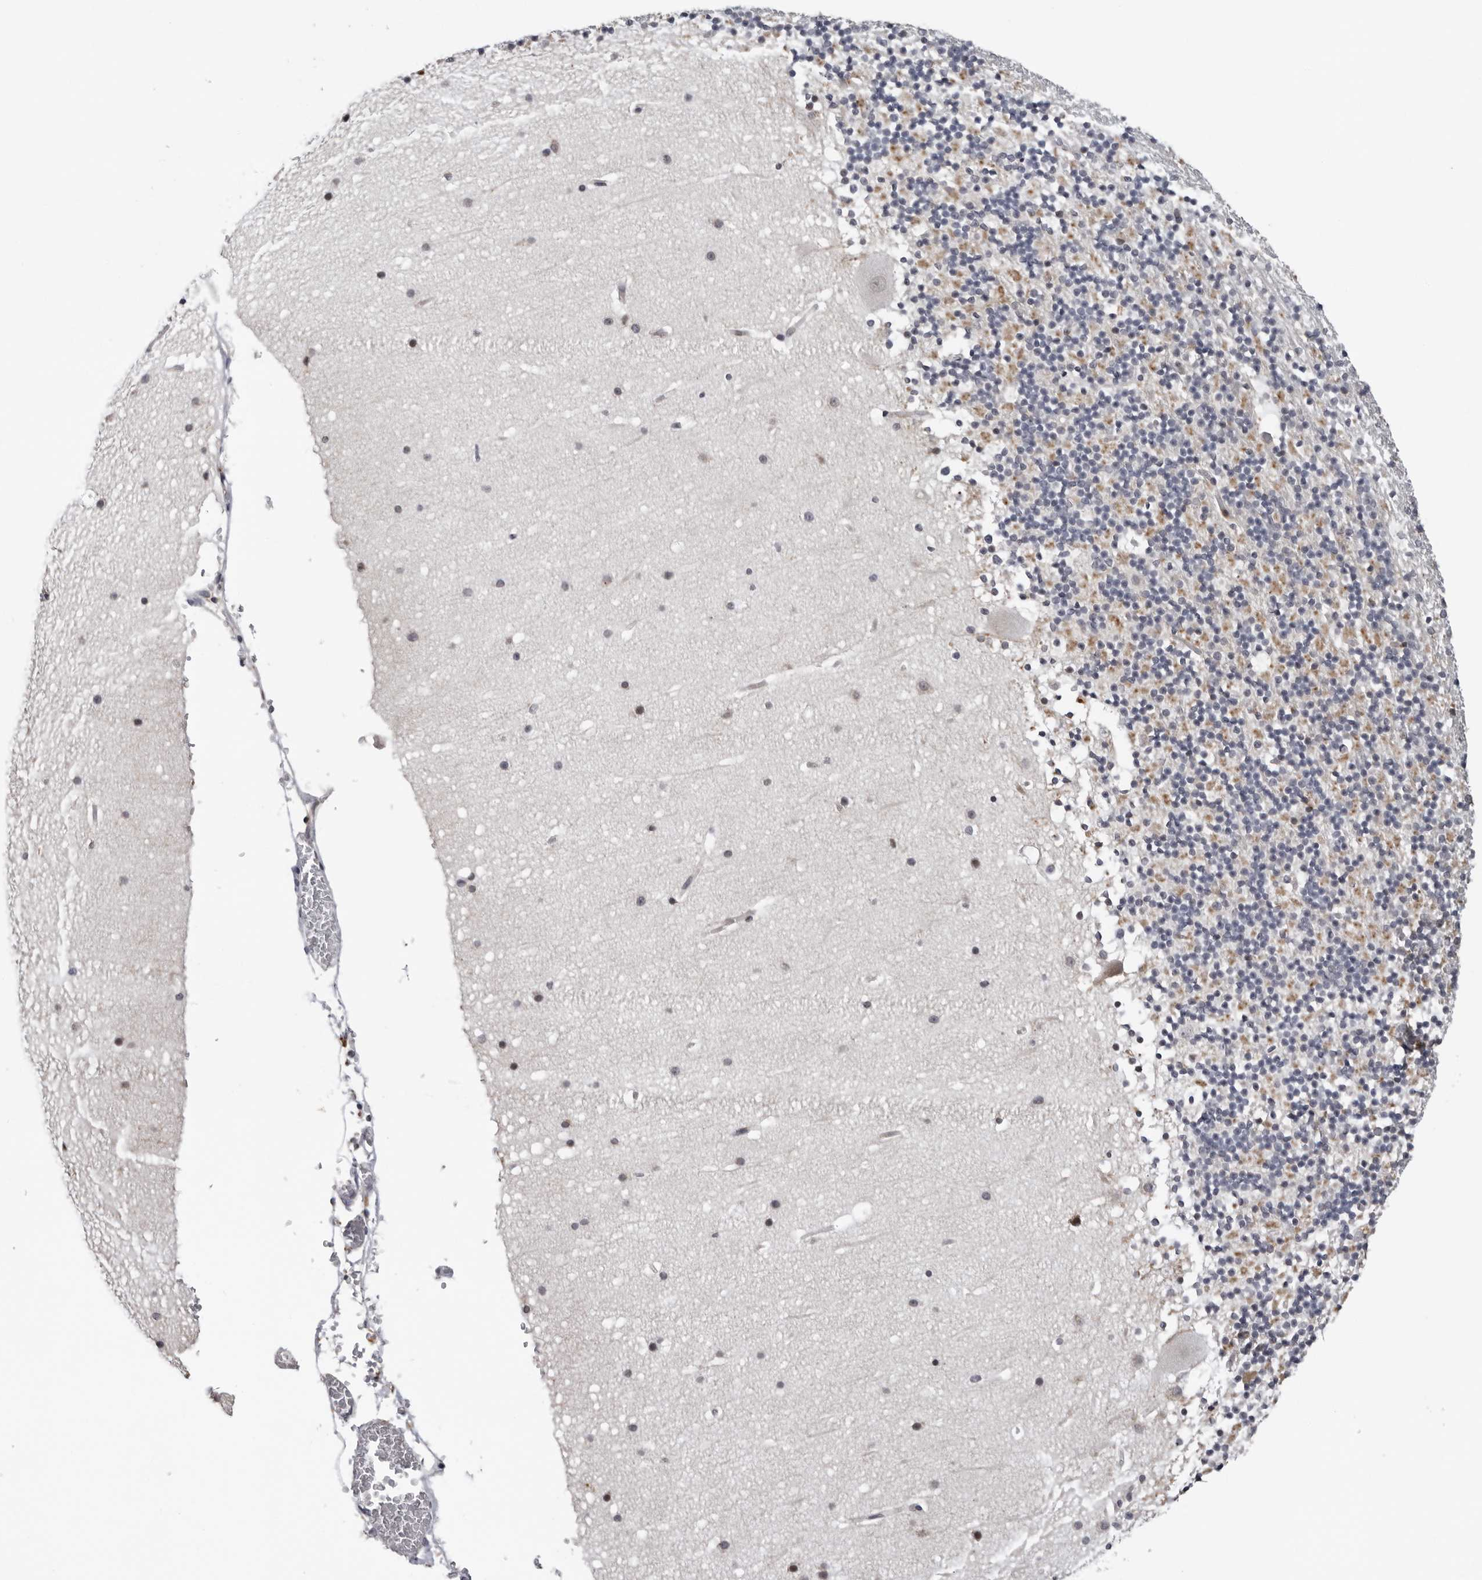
{"staining": {"intensity": "moderate", "quantity": "<25%", "location": "cytoplasmic/membranous"}, "tissue": "cerebellum", "cell_type": "Cells in granular layer", "image_type": "normal", "snomed": [{"axis": "morphology", "description": "Normal tissue, NOS"}, {"axis": "topography", "description": "Cerebellum"}], "caption": "This photomicrograph shows immunohistochemistry (IHC) staining of unremarkable human cerebellum, with low moderate cytoplasmic/membranous expression in approximately <25% of cells in granular layer.", "gene": "CPT2", "patient": {"sex": "male", "age": 57}}